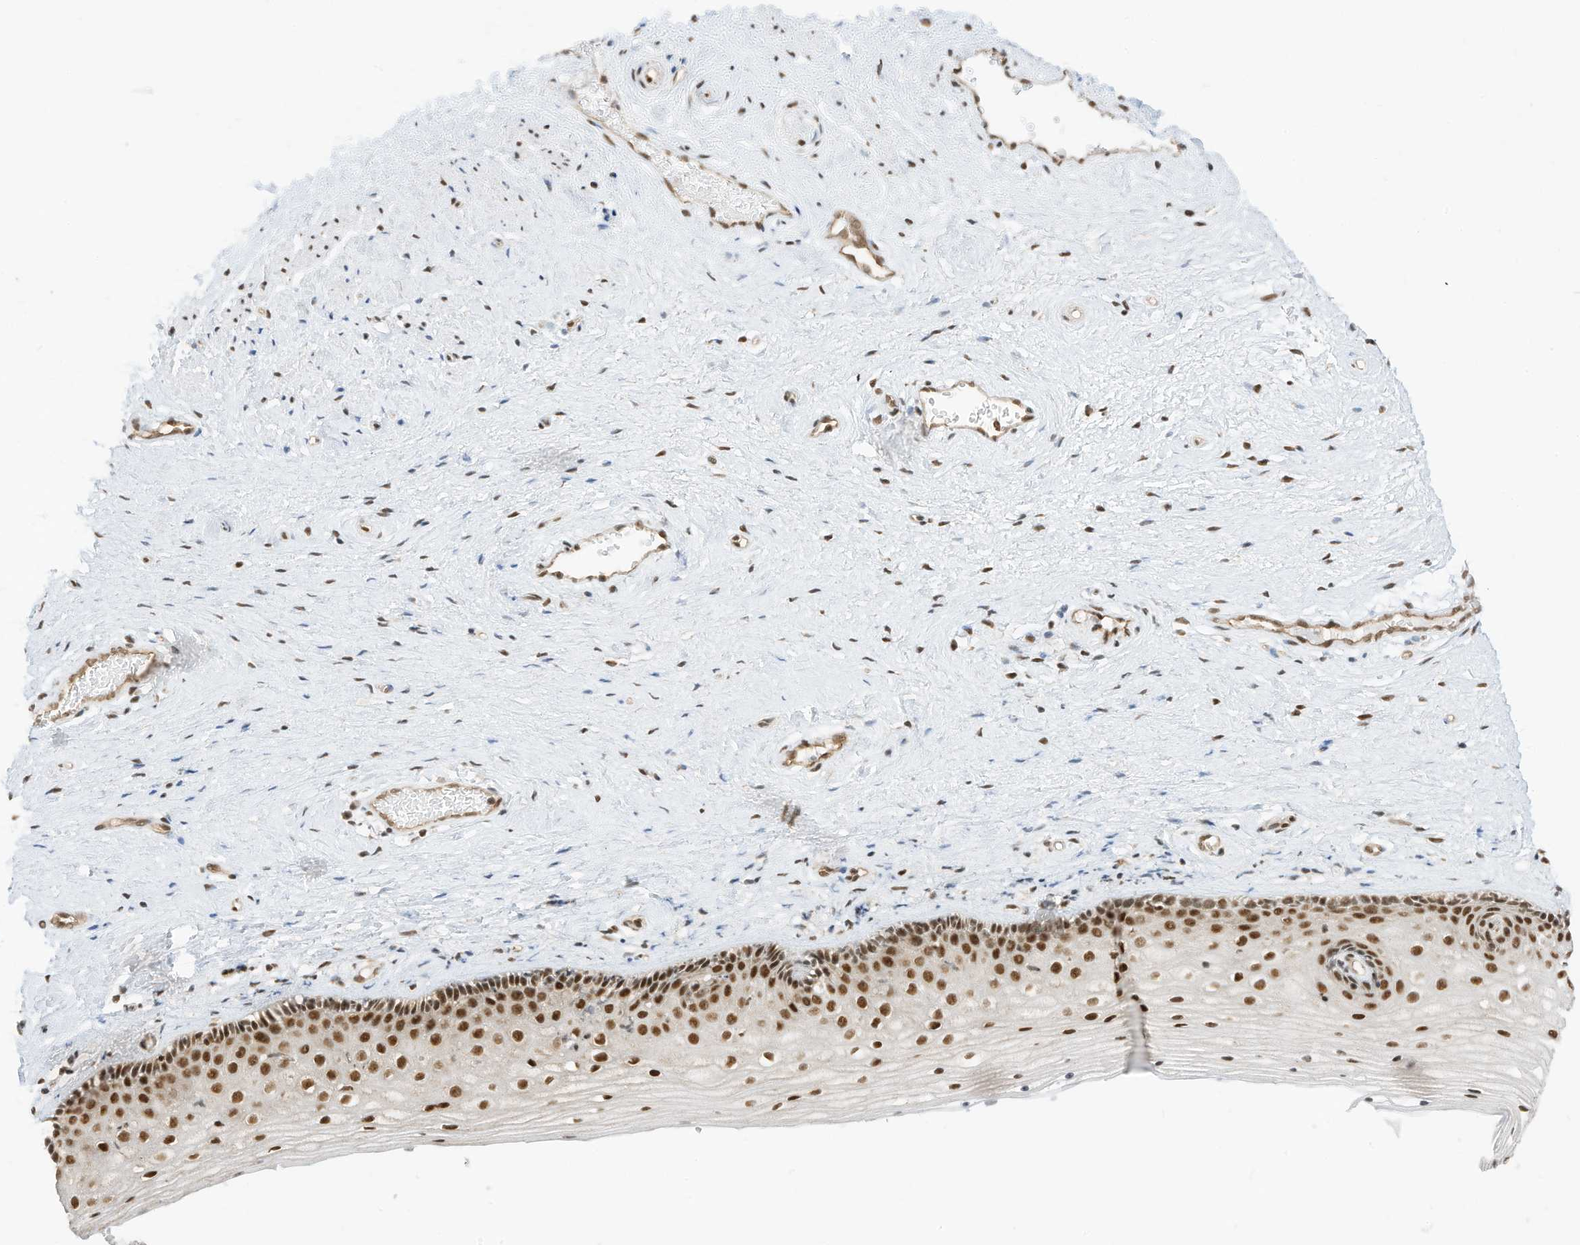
{"staining": {"intensity": "strong", "quantity": ">75%", "location": "nuclear"}, "tissue": "vagina", "cell_type": "Squamous epithelial cells", "image_type": "normal", "snomed": [{"axis": "morphology", "description": "Normal tissue, NOS"}, {"axis": "topography", "description": "Vagina"}], "caption": "Unremarkable vagina was stained to show a protein in brown. There is high levels of strong nuclear positivity in about >75% of squamous epithelial cells. The protein is shown in brown color, while the nuclei are stained blue.", "gene": "AURKAIP1", "patient": {"sex": "female", "age": 46}}